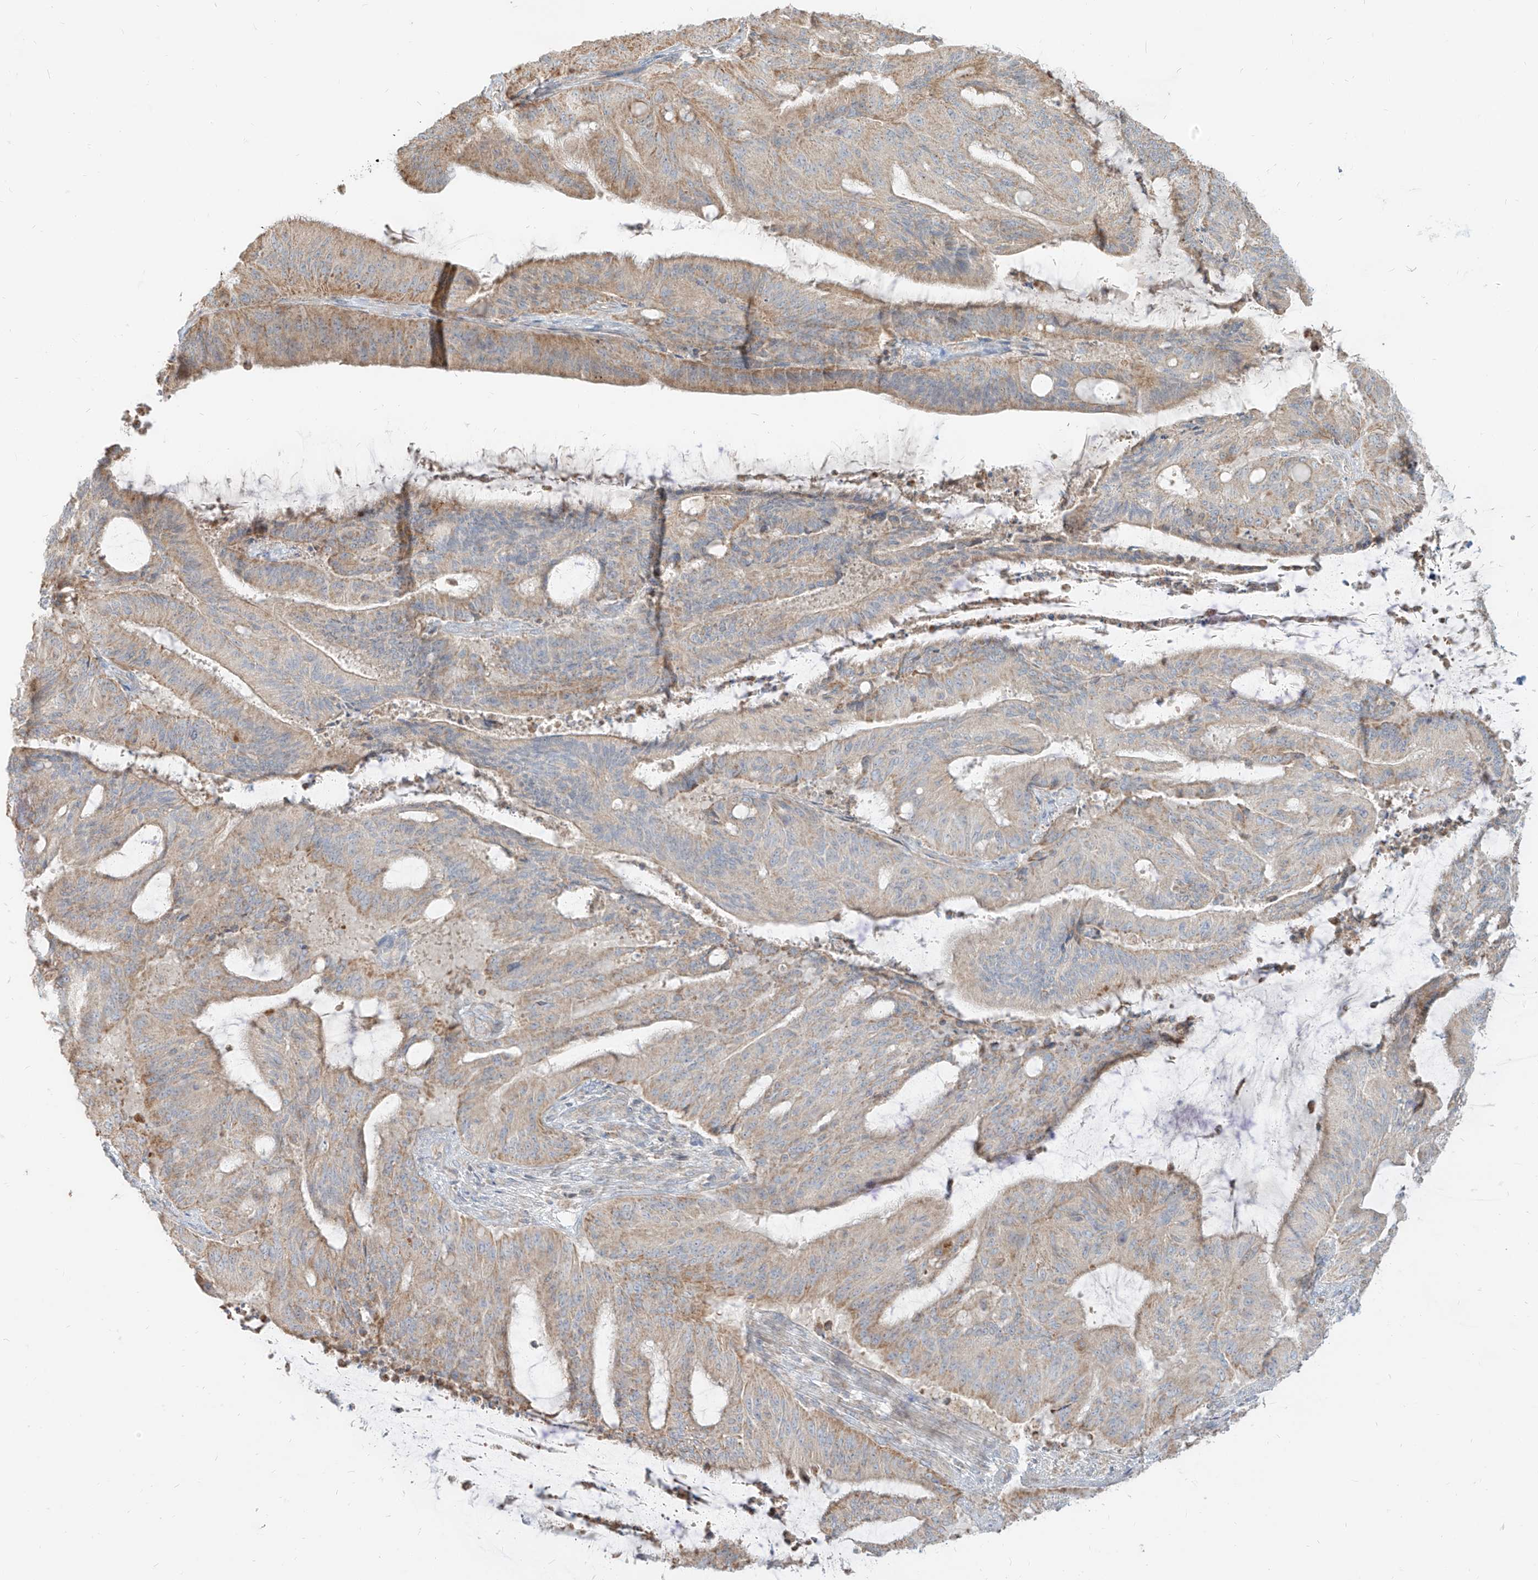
{"staining": {"intensity": "moderate", "quantity": "25%-75%", "location": "cytoplasmic/membranous"}, "tissue": "liver cancer", "cell_type": "Tumor cells", "image_type": "cancer", "snomed": [{"axis": "morphology", "description": "Normal tissue, NOS"}, {"axis": "morphology", "description": "Cholangiocarcinoma"}, {"axis": "topography", "description": "Liver"}, {"axis": "topography", "description": "Peripheral nerve tissue"}], "caption": "IHC of human liver cancer (cholangiocarcinoma) demonstrates medium levels of moderate cytoplasmic/membranous expression in about 25%-75% of tumor cells.", "gene": "ZIM3", "patient": {"sex": "female", "age": 73}}